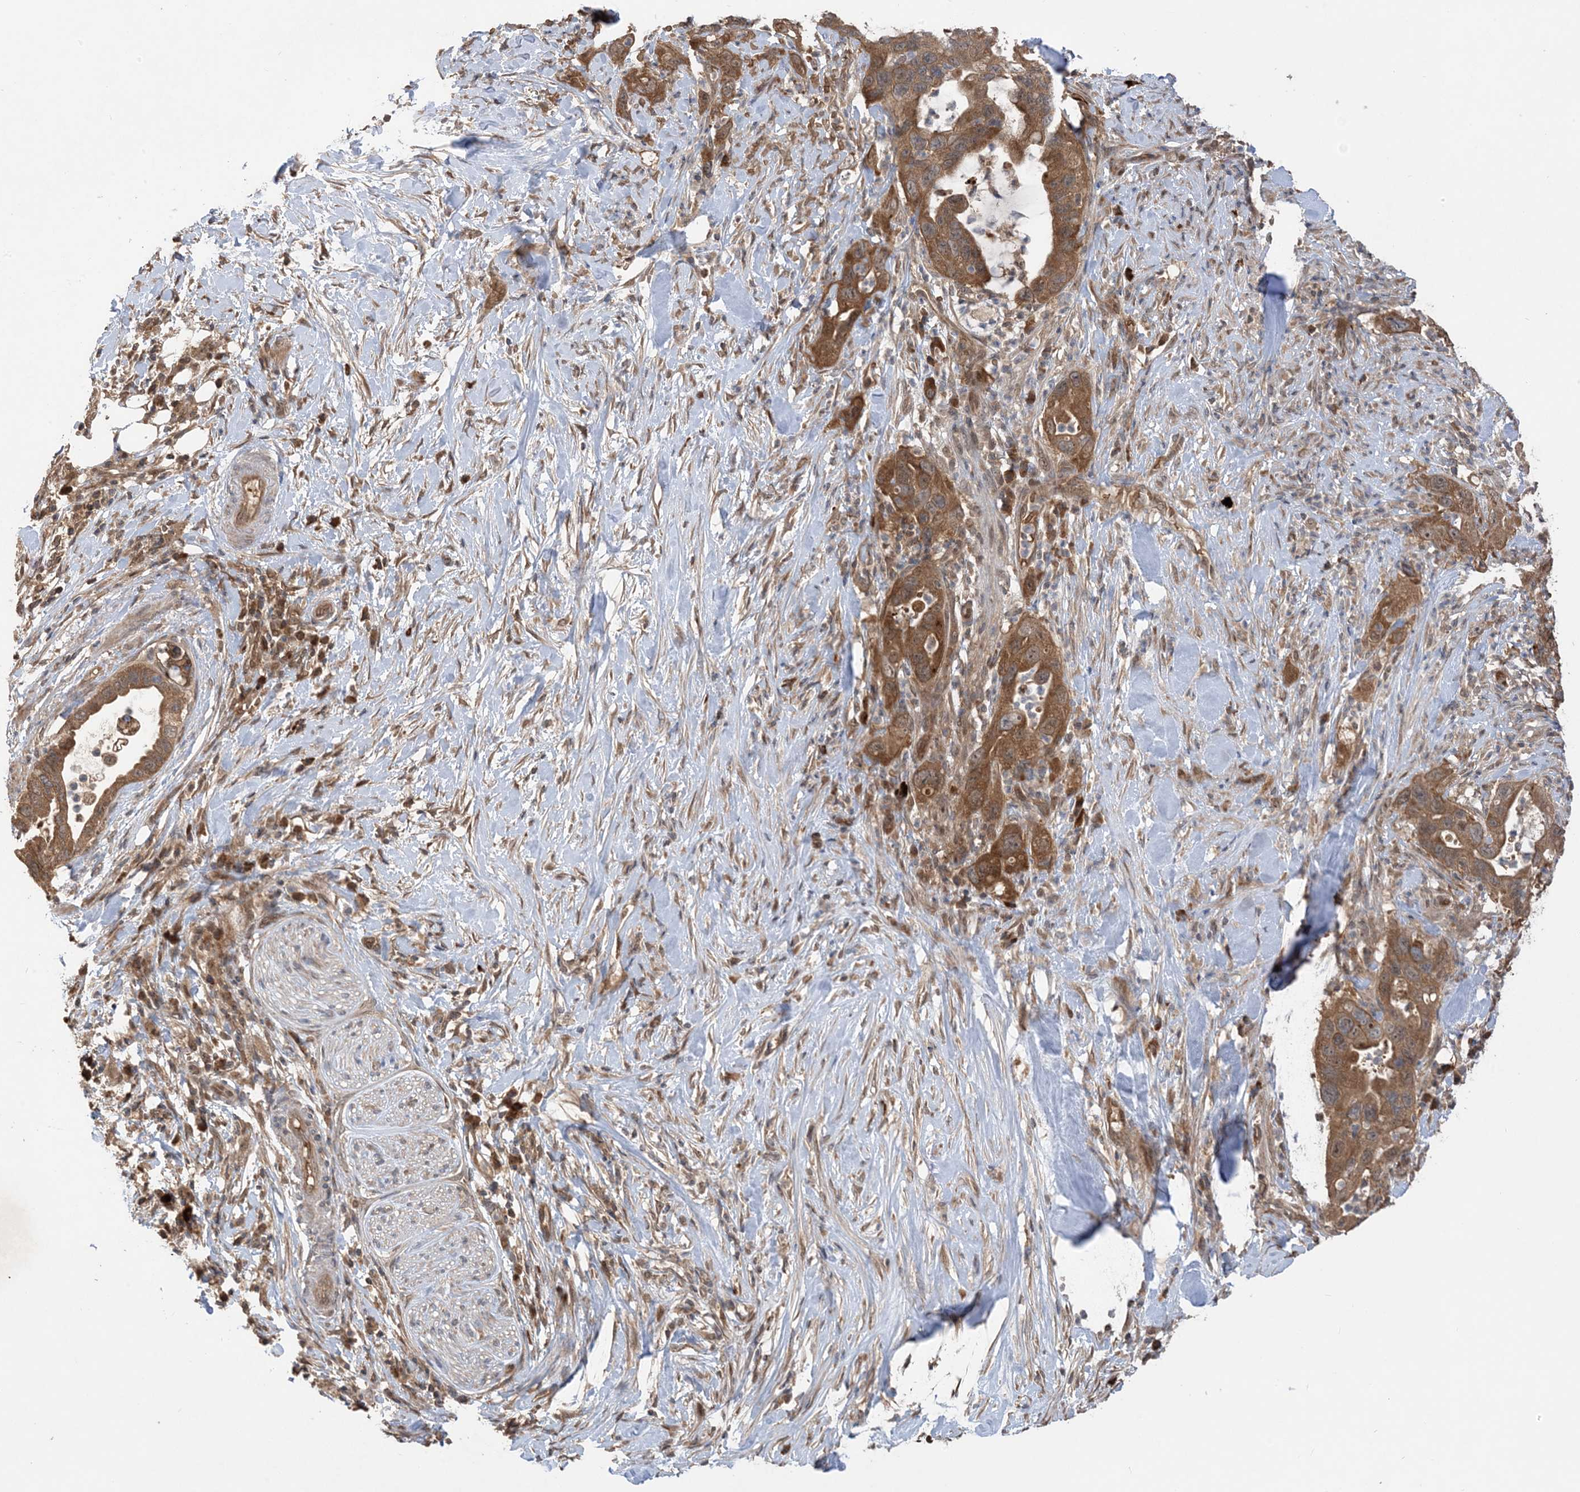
{"staining": {"intensity": "strong", "quantity": ">75%", "location": "cytoplasmic/membranous"}, "tissue": "pancreatic cancer", "cell_type": "Tumor cells", "image_type": "cancer", "snomed": [{"axis": "morphology", "description": "Adenocarcinoma, NOS"}, {"axis": "topography", "description": "Pancreas"}], "caption": "Tumor cells reveal high levels of strong cytoplasmic/membranous expression in approximately >75% of cells in pancreatic cancer (adenocarcinoma).", "gene": "PUSL1", "patient": {"sex": "female", "age": 71}}